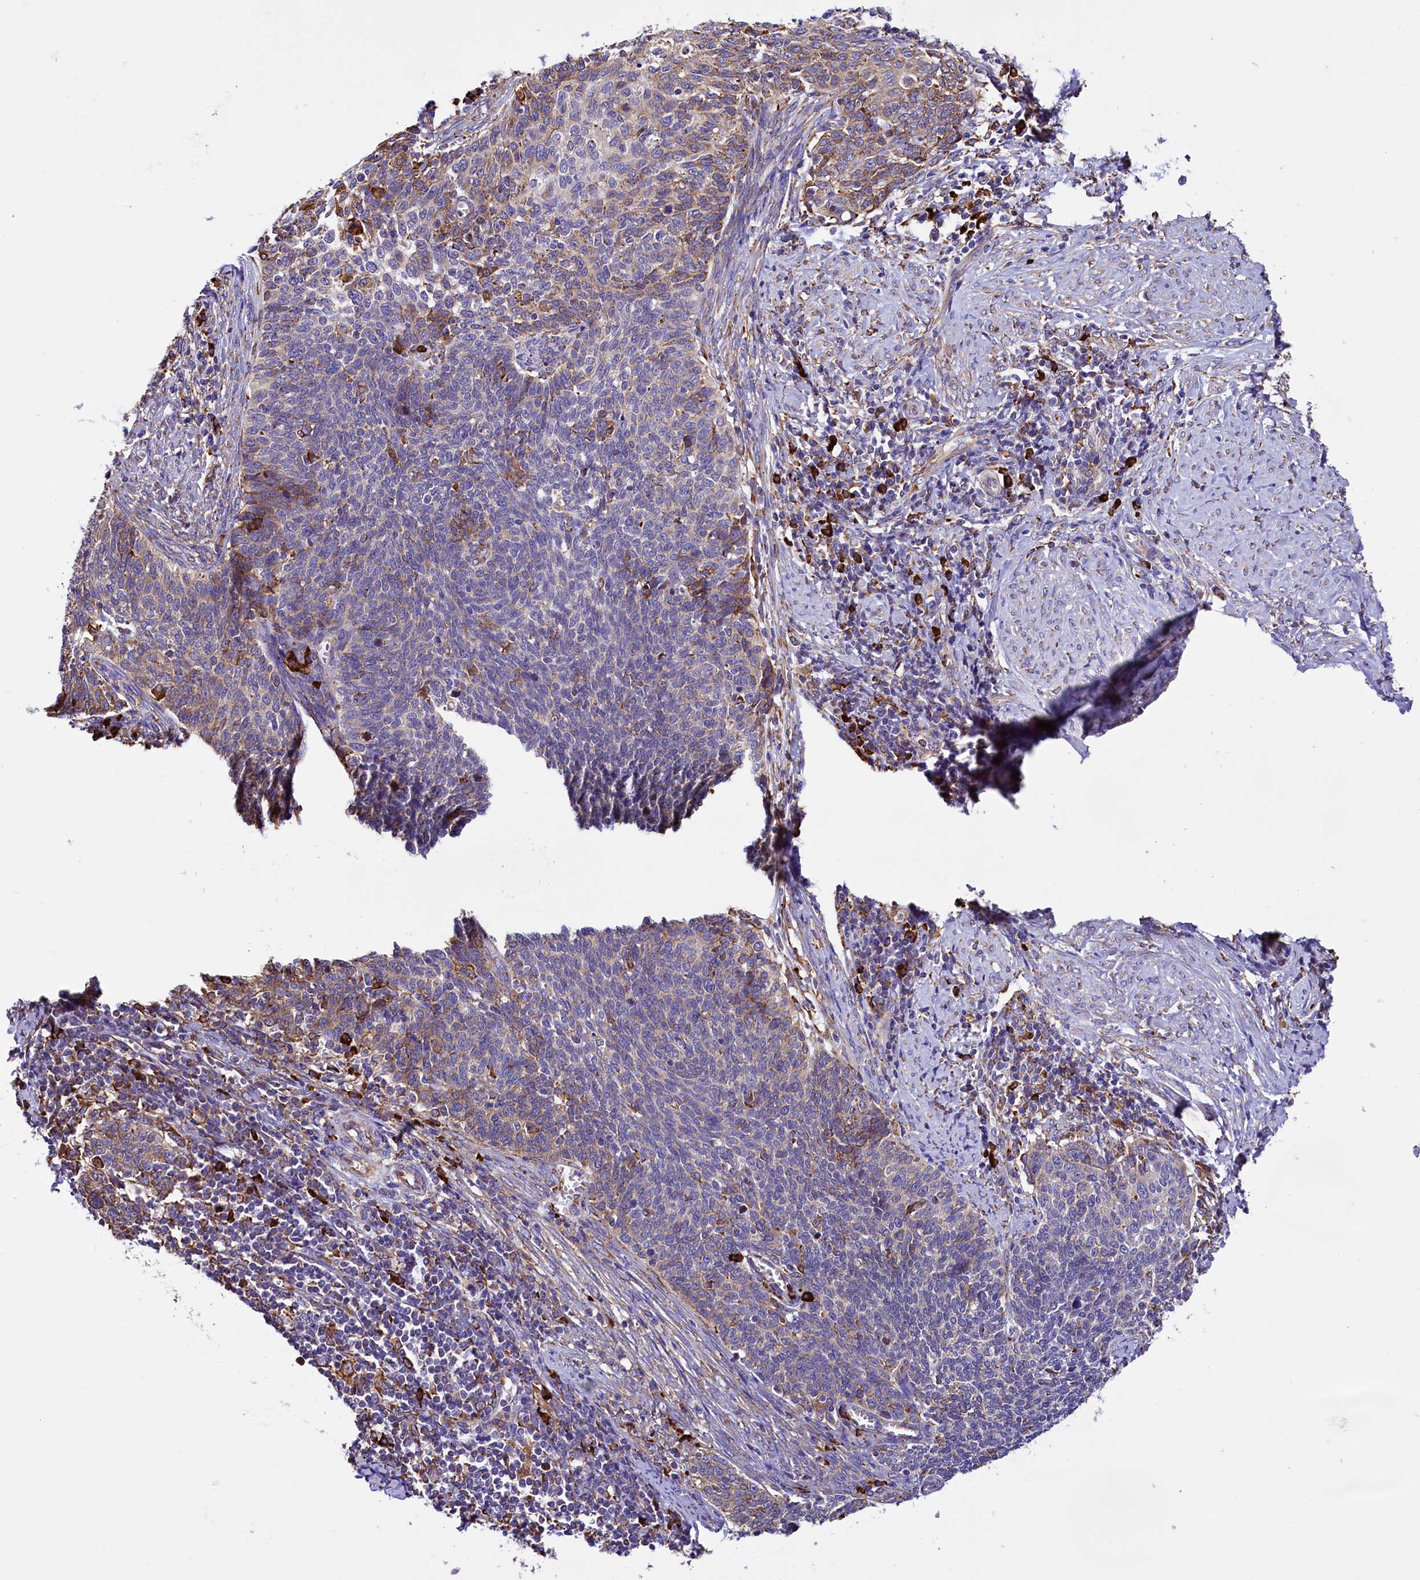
{"staining": {"intensity": "moderate", "quantity": "<25%", "location": "cytoplasmic/membranous"}, "tissue": "cervical cancer", "cell_type": "Tumor cells", "image_type": "cancer", "snomed": [{"axis": "morphology", "description": "Squamous cell carcinoma, NOS"}, {"axis": "topography", "description": "Cervix"}], "caption": "Tumor cells exhibit low levels of moderate cytoplasmic/membranous expression in approximately <25% of cells in cervical cancer (squamous cell carcinoma).", "gene": "CAPS2", "patient": {"sex": "female", "age": 39}}